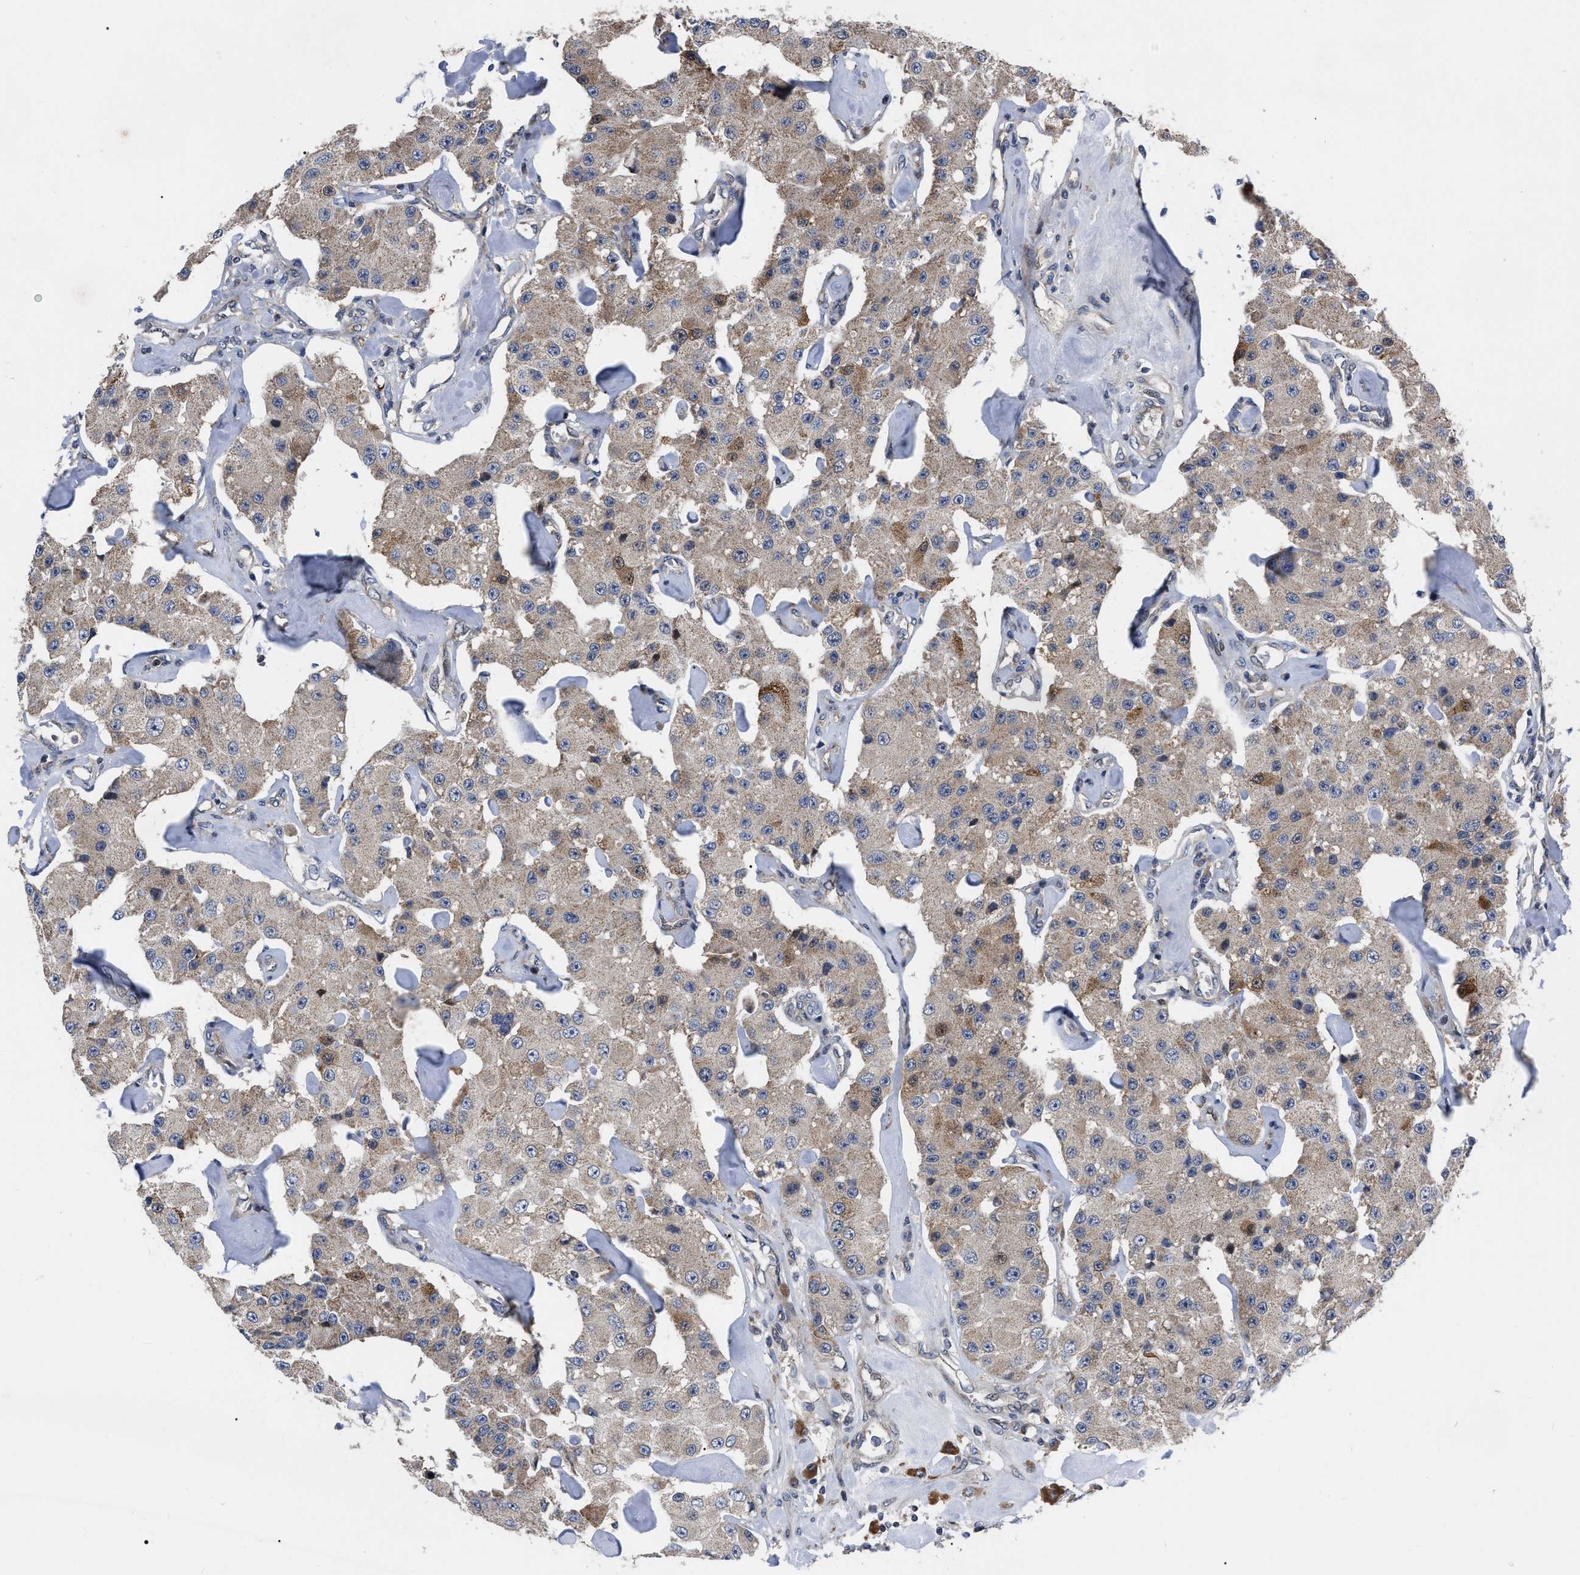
{"staining": {"intensity": "moderate", "quantity": "25%-75%", "location": "cytoplasmic/membranous"}, "tissue": "carcinoid", "cell_type": "Tumor cells", "image_type": "cancer", "snomed": [{"axis": "morphology", "description": "Carcinoid, malignant, NOS"}, {"axis": "topography", "description": "Pancreas"}], "caption": "Tumor cells demonstrate medium levels of moderate cytoplasmic/membranous staining in approximately 25%-75% of cells in human carcinoid (malignant).", "gene": "PPWD1", "patient": {"sex": "male", "age": 41}}